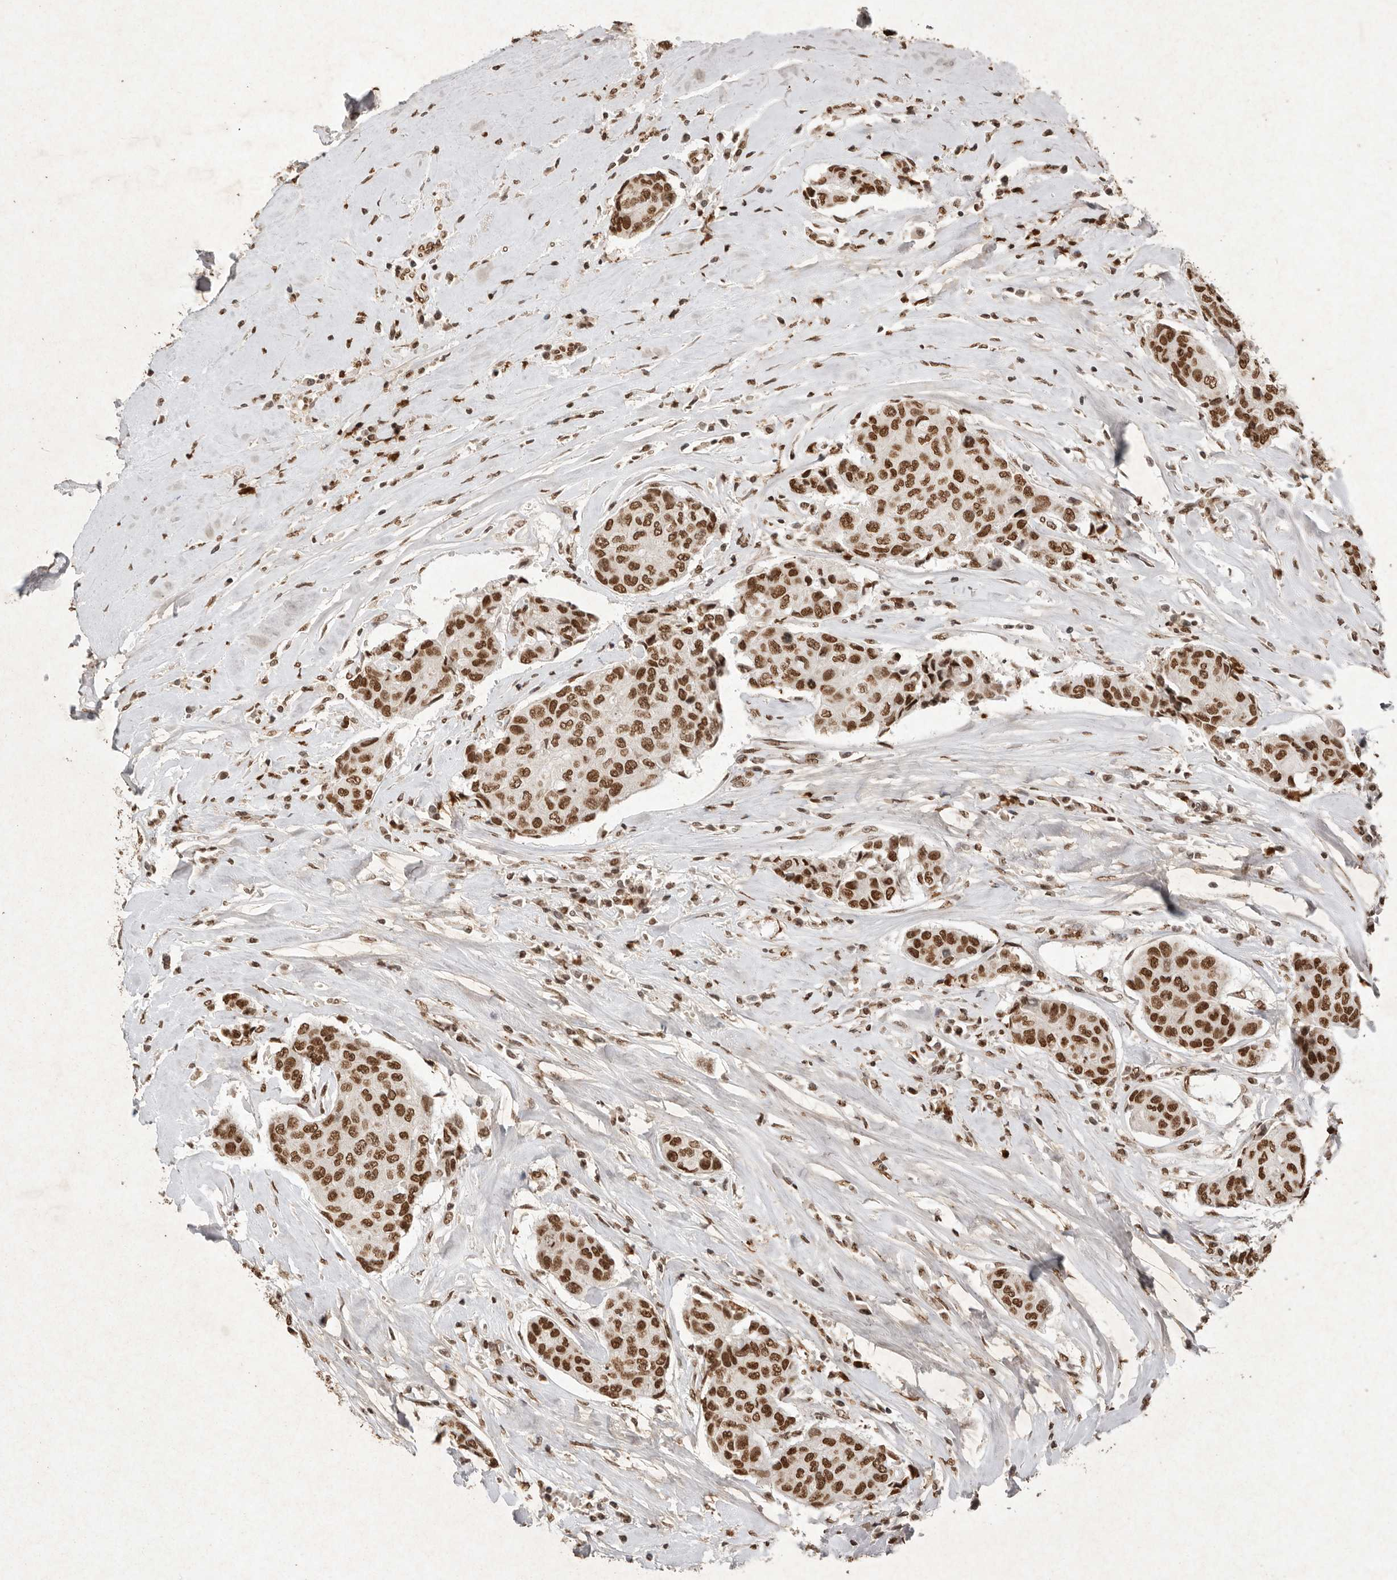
{"staining": {"intensity": "strong", "quantity": ">75%", "location": "nuclear"}, "tissue": "breast cancer", "cell_type": "Tumor cells", "image_type": "cancer", "snomed": [{"axis": "morphology", "description": "Duct carcinoma"}, {"axis": "topography", "description": "Breast"}], "caption": "Tumor cells display strong nuclear expression in approximately >75% of cells in invasive ductal carcinoma (breast).", "gene": "NKX3-2", "patient": {"sex": "female", "age": 80}}